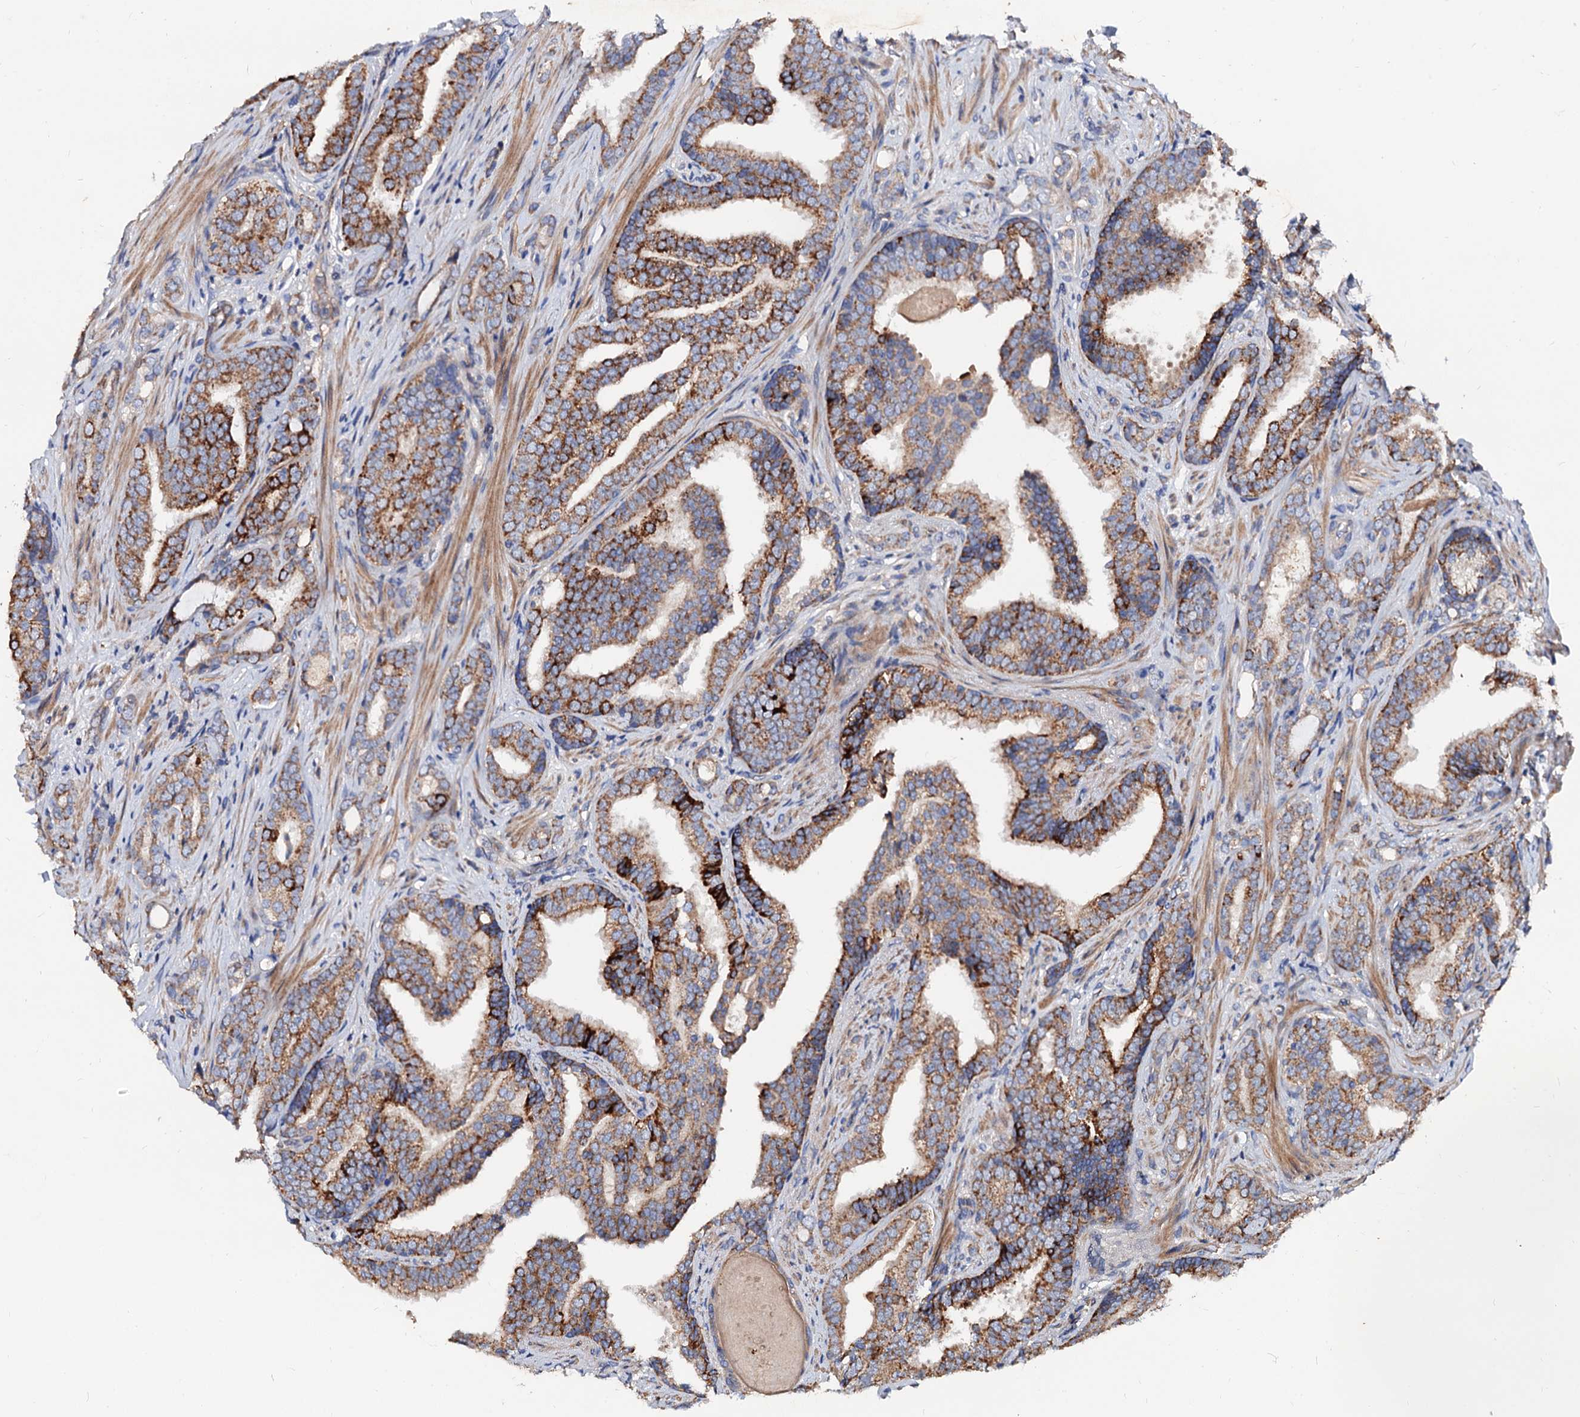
{"staining": {"intensity": "strong", "quantity": "25%-75%", "location": "cytoplasmic/membranous"}, "tissue": "prostate cancer", "cell_type": "Tumor cells", "image_type": "cancer", "snomed": [{"axis": "morphology", "description": "Adenocarcinoma, High grade"}, {"axis": "topography", "description": "Prostate"}], "caption": "Strong cytoplasmic/membranous protein expression is seen in about 25%-75% of tumor cells in prostate cancer.", "gene": "FIBIN", "patient": {"sex": "male", "age": 63}}